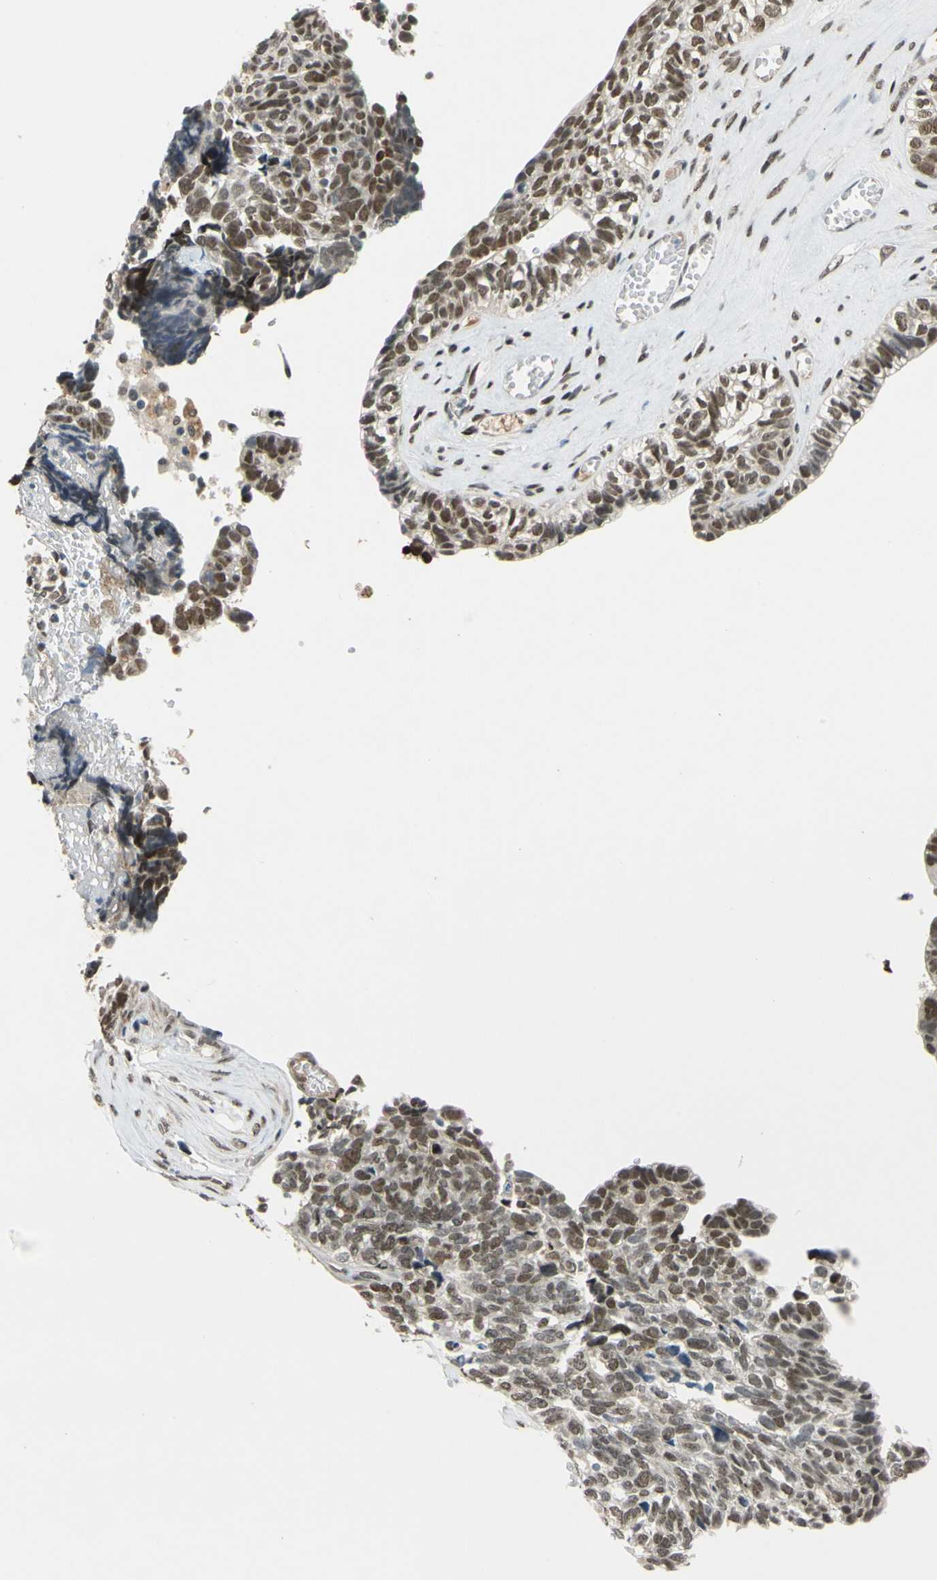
{"staining": {"intensity": "moderate", "quantity": ">75%", "location": "cytoplasmic/membranous,nuclear"}, "tissue": "ovarian cancer", "cell_type": "Tumor cells", "image_type": "cancer", "snomed": [{"axis": "morphology", "description": "Cystadenocarcinoma, serous, NOS"}, {"axis": "topography", "description": "Ovary"}], "caption": "The histopathology image displays a brown stain indicating the presence of a protein in the cytoplasmic/membranous and nuclear of tumor cells in ovarian cancer.", "gene": "POGZ", "patient": {"sex": "female", "age": 79}}